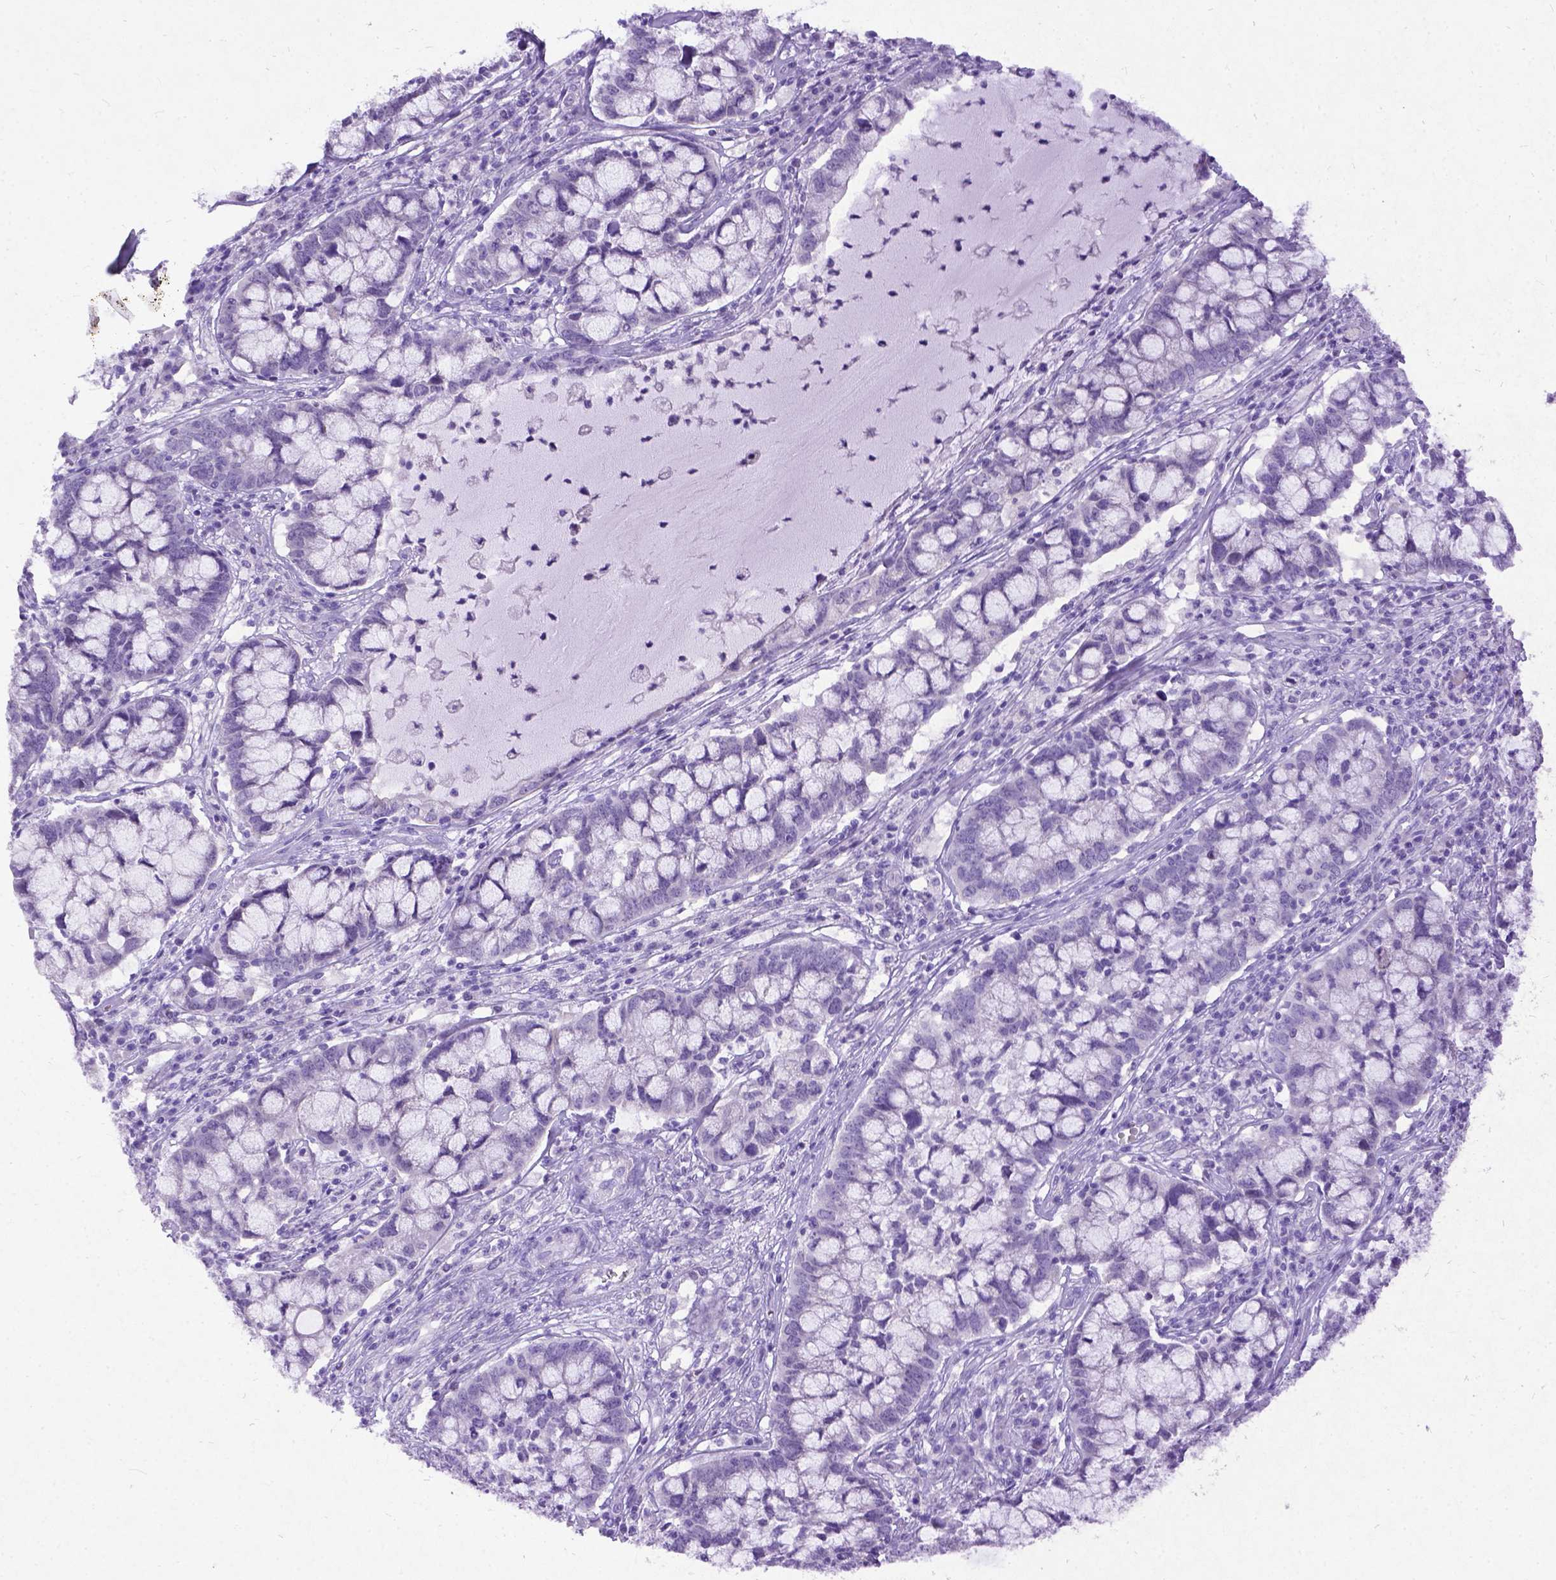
{"staining": {"intensity": "negative", "quantity": "none", "location": "none"}, "tissue": "cervical cancer", "cell_type": "Tumor cells", "image_type": "cancer", "snomed": [{"axis": "morphology", "description": "Adenocarcinoma, NOS"}, {"axis": "topography", "description": "Cervix"}], "caption": "Immunohistochemical staining of human cervical cancer (adenocarcinoma) demonstrates no significant expression in tumor cells.", "gene": "NEUROD4", "patient": {"sex": "female", "age": 40}}